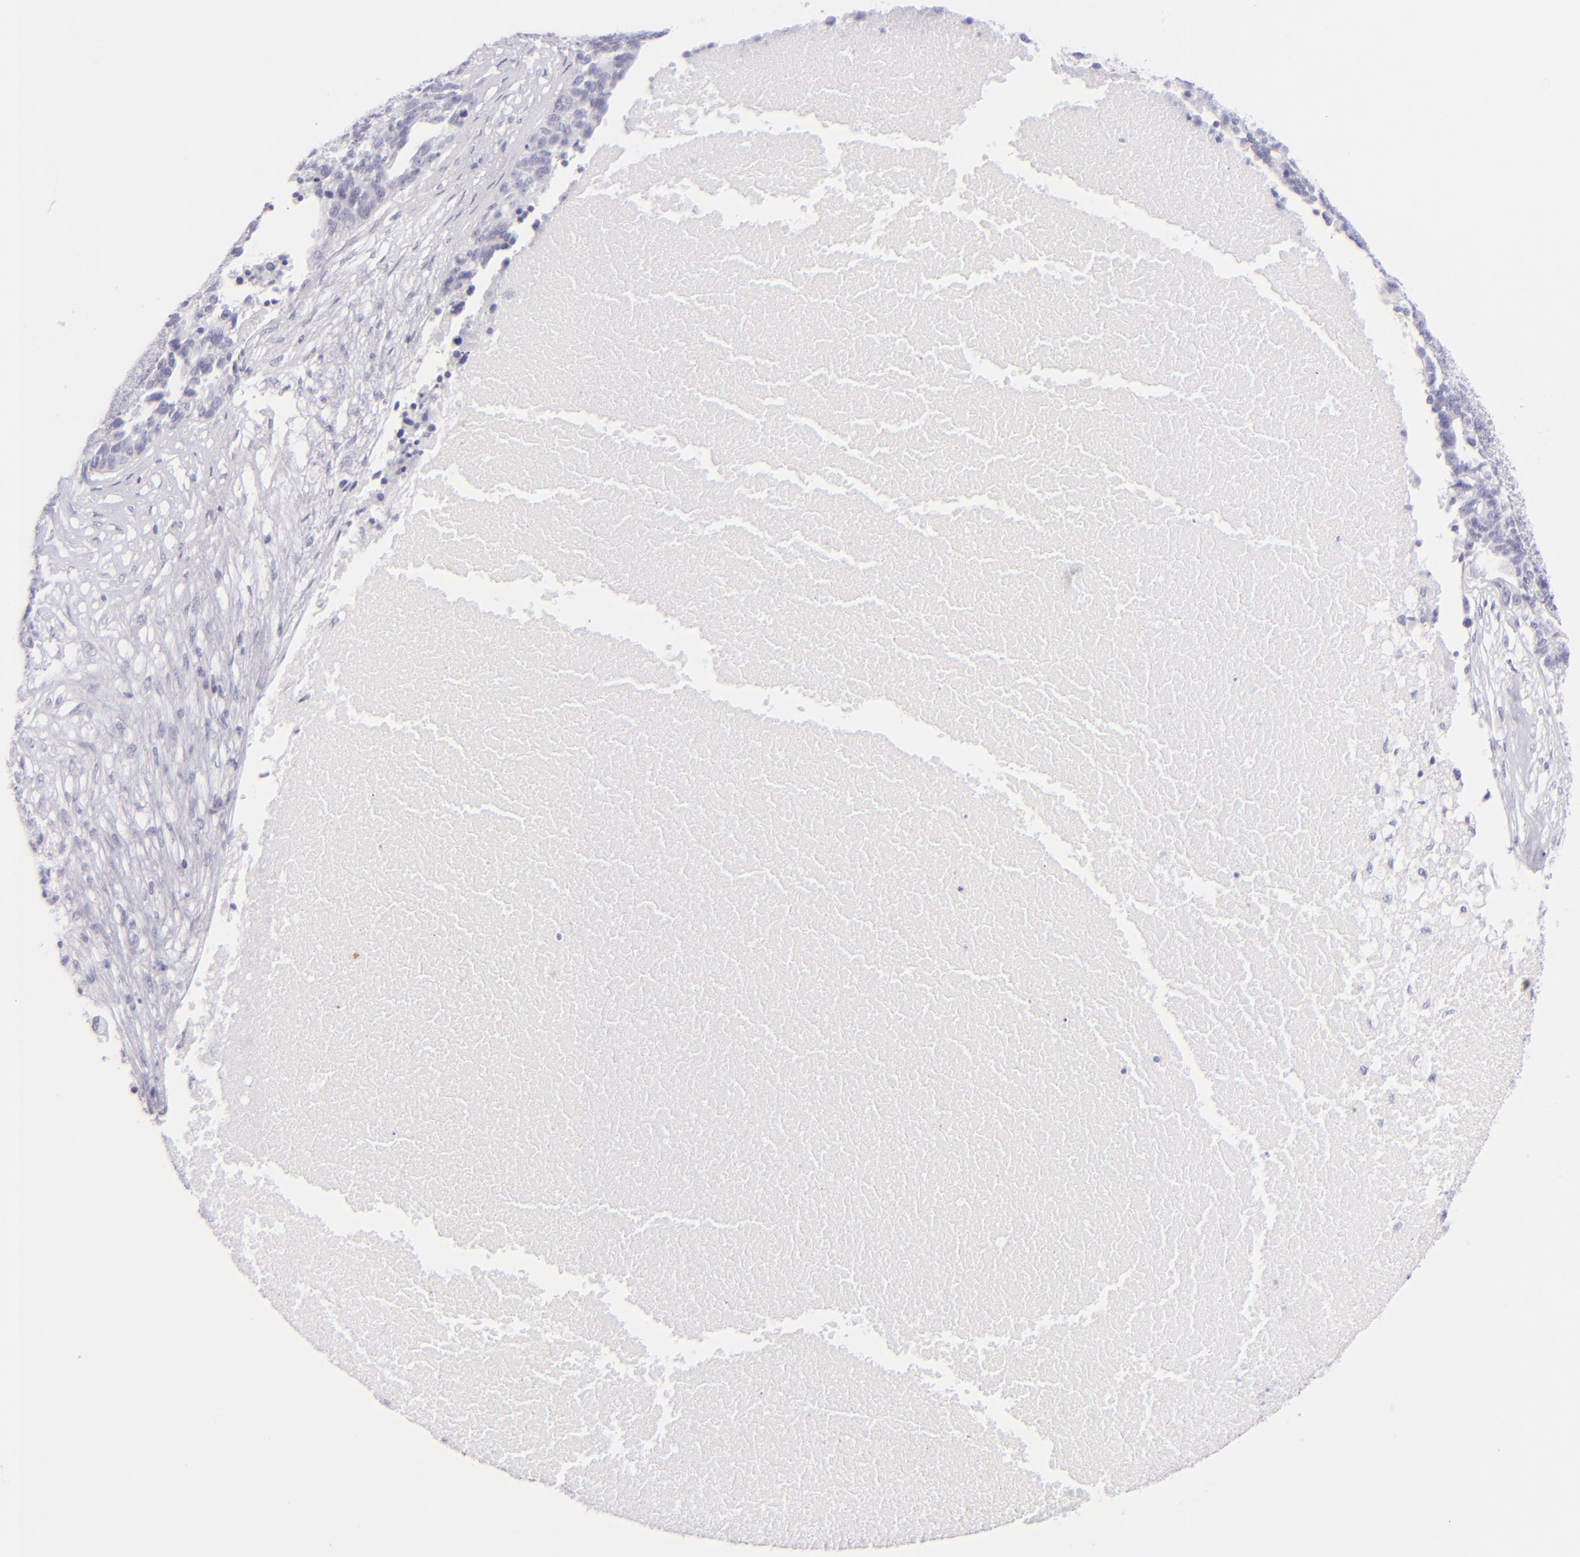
{"staining": {"intensity": "negative", "quantity": "none", "location": "none"}, "tissue": "ovarian cancer", "cell_type": "Tumor cells", "image_type": "cancer", "snomed": [{"axis": "morphology", "description": "Cystadenocarcinoma, serous, NOS"}, {"axis": "topography", "description": "Ovary"}], "caption": "The image demonstrates no significant positivity in tumor cells of ovarian serous cystadenocarcinoma.", "gene": "FCER2", "patient": {"sex": "female", "age": 59}}